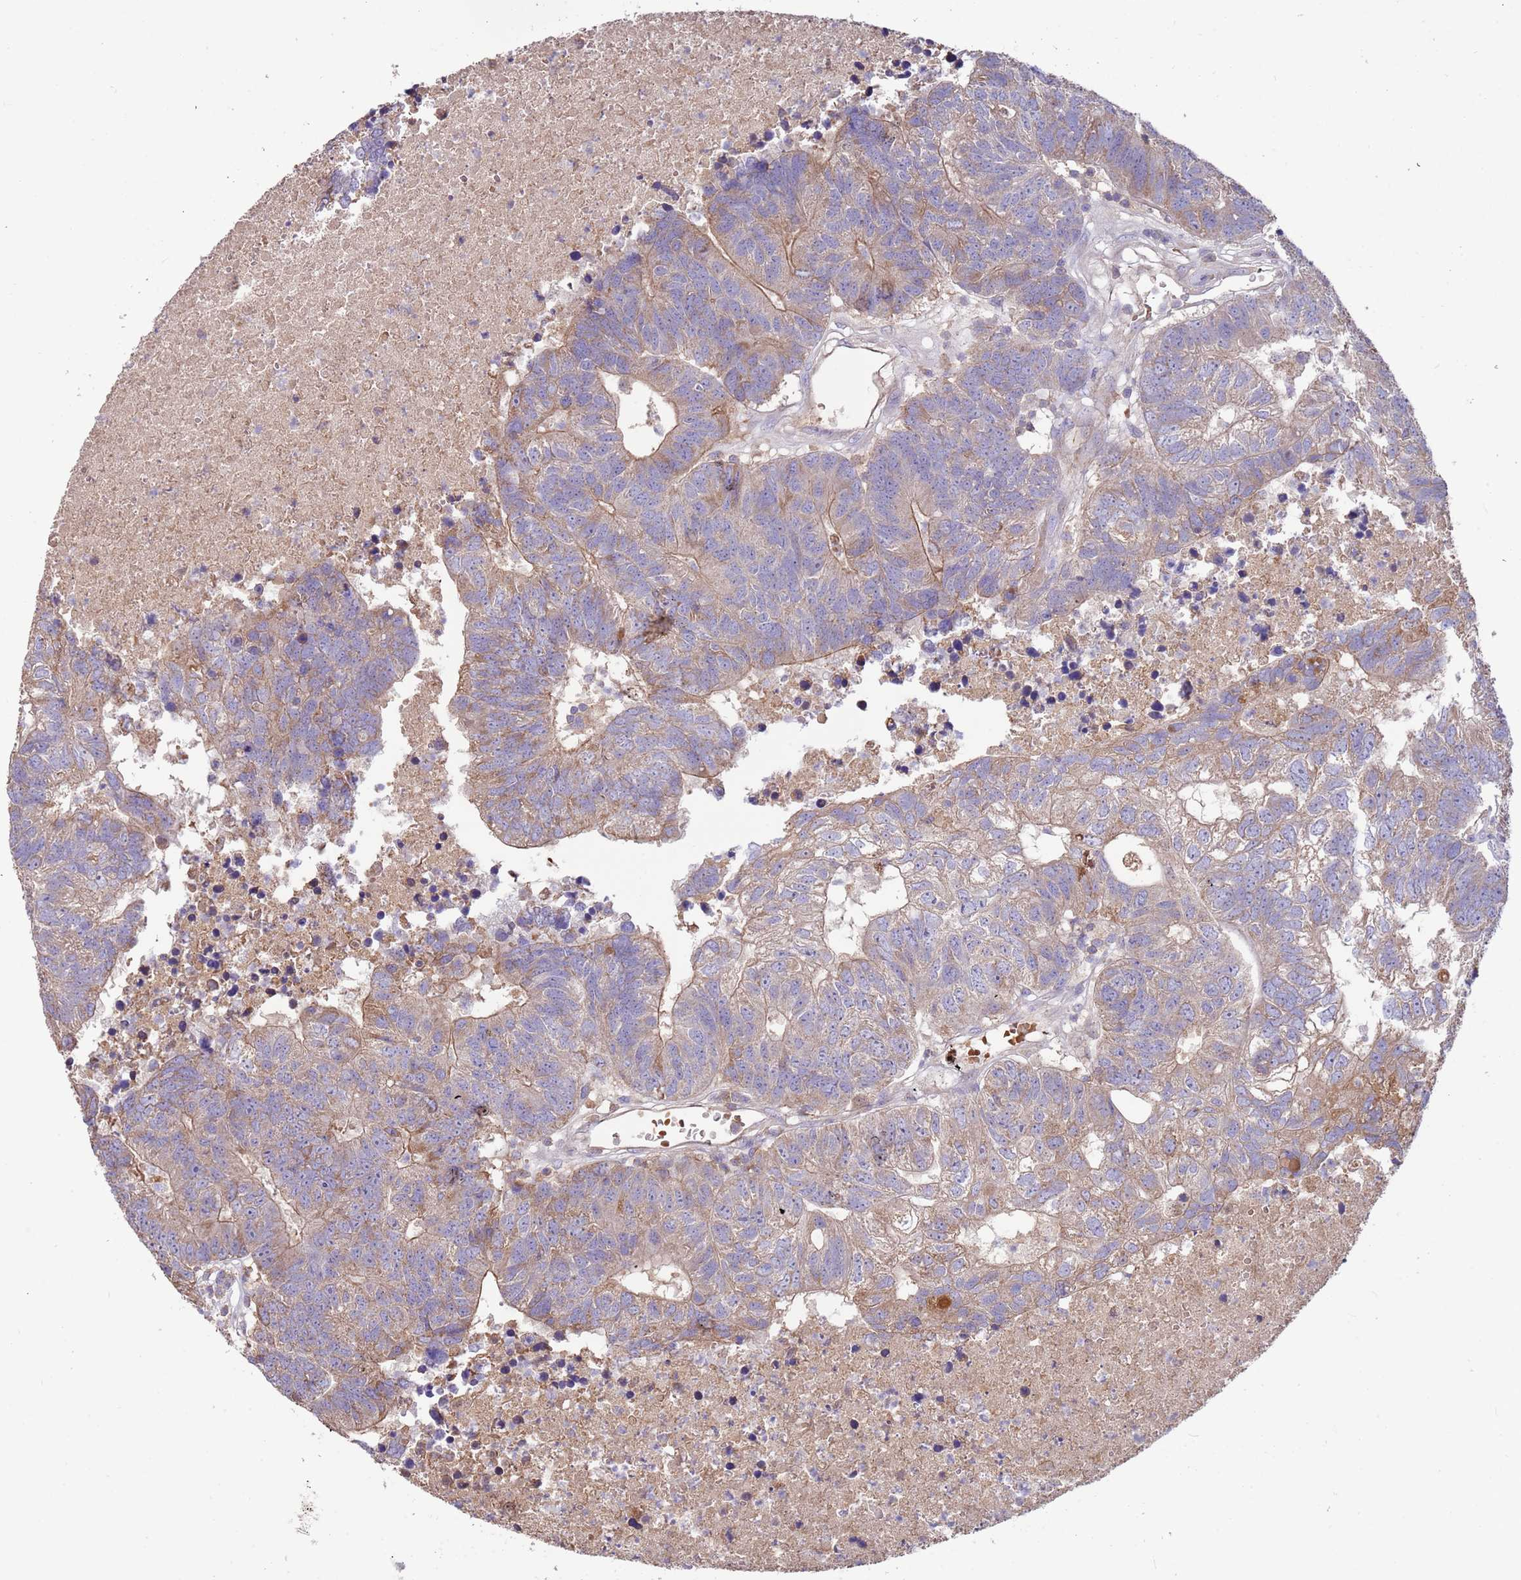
{"staining": {"intensity": "weak", "quantity": ">75%", "location": "cytoplasmic/membranous"}, "tissue": "colorectal cancer", "cell_type": "Tumor cells", "image_type": "cancer", "snomed": [{"axis": "morphology", "description": "Adenocarcinoma, NOS"}, {"axis": "topography", "description": "Colon"}], "caption": "Immunohistochemical staining of adenocarcinoma (colorectal) reveals low levels of weak cytoplasmic/membranous staining in approximately >75% of tumor cells. The staining was performed using DAB (3,3'-diaminobenzidine) to visualize the protein expression in brown, while the nuclei were stained in blue with hematoxylin (Magnification: 20x).", "gene": "TRMO", "patient": {"sex": "female", "age": 48}}